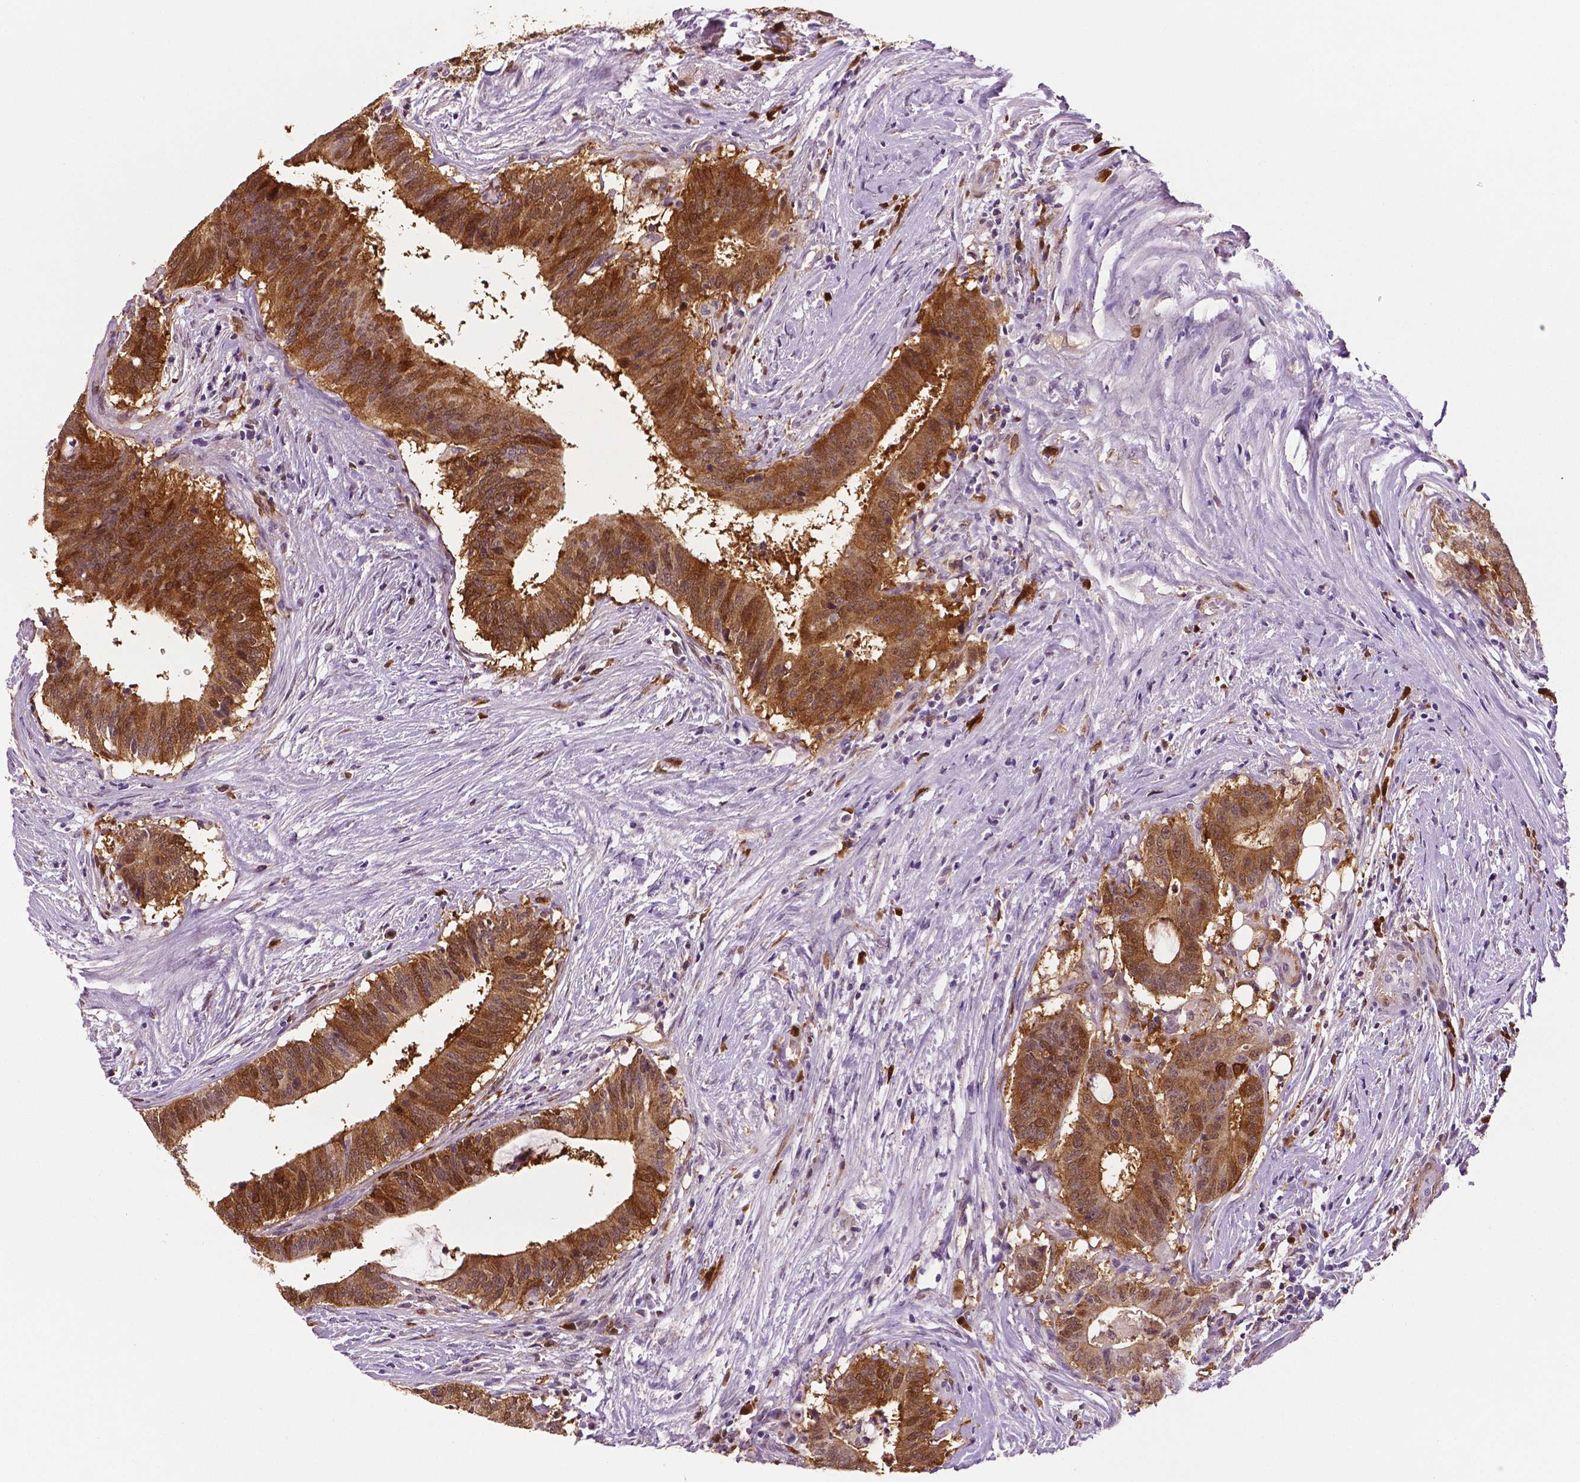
{"staining": {"intensity": "moderate", "quantity": ">75%", "location": "cytoplasmic/membranous,nuclear"}, "tissue": "colorectal cancer", "cell_type": "Tumor cells", "image_type": "cancer", "snomed": [{"axis": "morphology", "description": "Adenocarcinoma, NOS"}, {"axis": "topography", "description": "Colon"}], "caption": "Moderate cytoplasmic/membranous and nuclear protein staining is appreciated in about >75% of tumor cells in colorectal adenocarcinoma.", "gene": "PHGDH", "patient": {"sex": "female", "age": 43}}